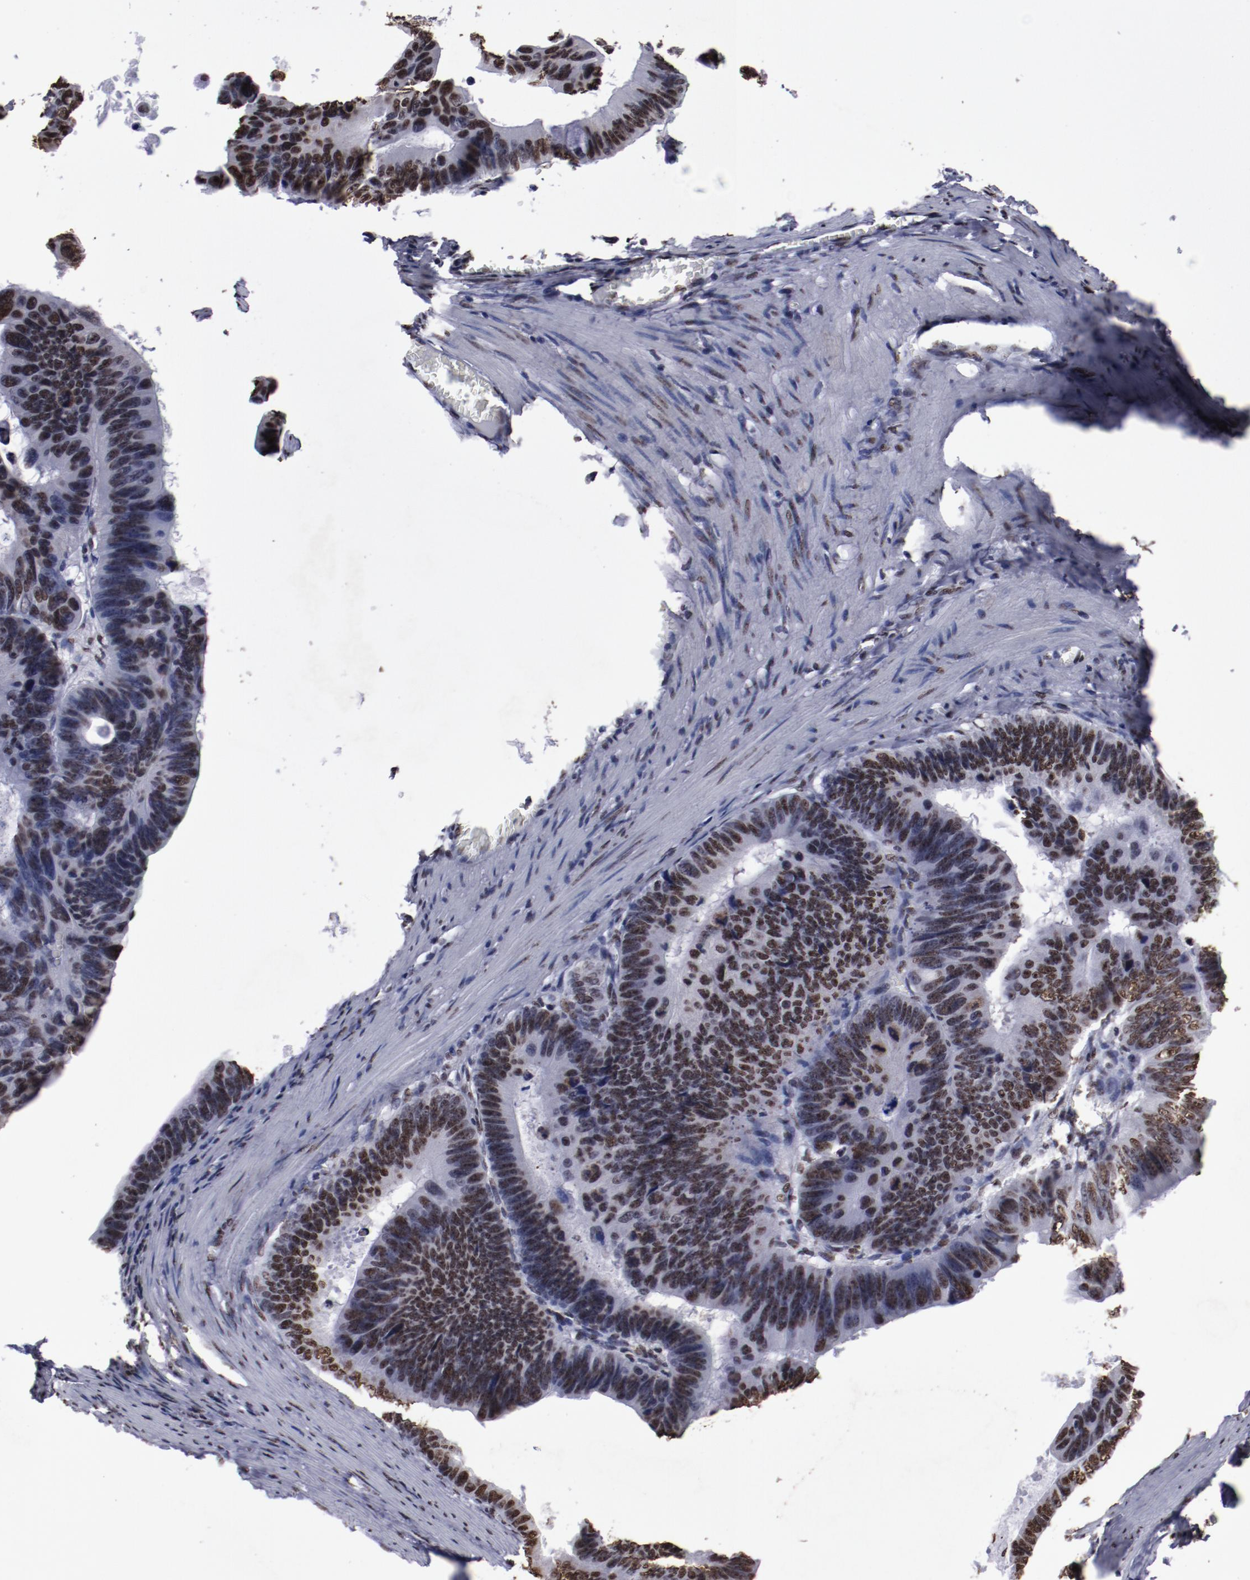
{"staining": {"intensity": "strong", "quantity": ">75%", "location": "nuclear"}, "tissue": "colorectal cancer", "cell_type": "Tumor cells", "image_type": "cancer", "snomed": [{"axis": "morphology", "description": "Adenocarcinoma, NOS"}, {"axis": "topography", "description": "Colon"}], "caption": "A high amount of strong nuclear staining is seen in about >75% of tumor cells in colorectal adenocarcinoma tissue. The staining was performed using DAB, with brown indicating positive protein expression. Nuclei are stained blue with hematoxylin.", "gene": "HNRNPA2B1", "patient": {"sex": "female", "age": 55}}